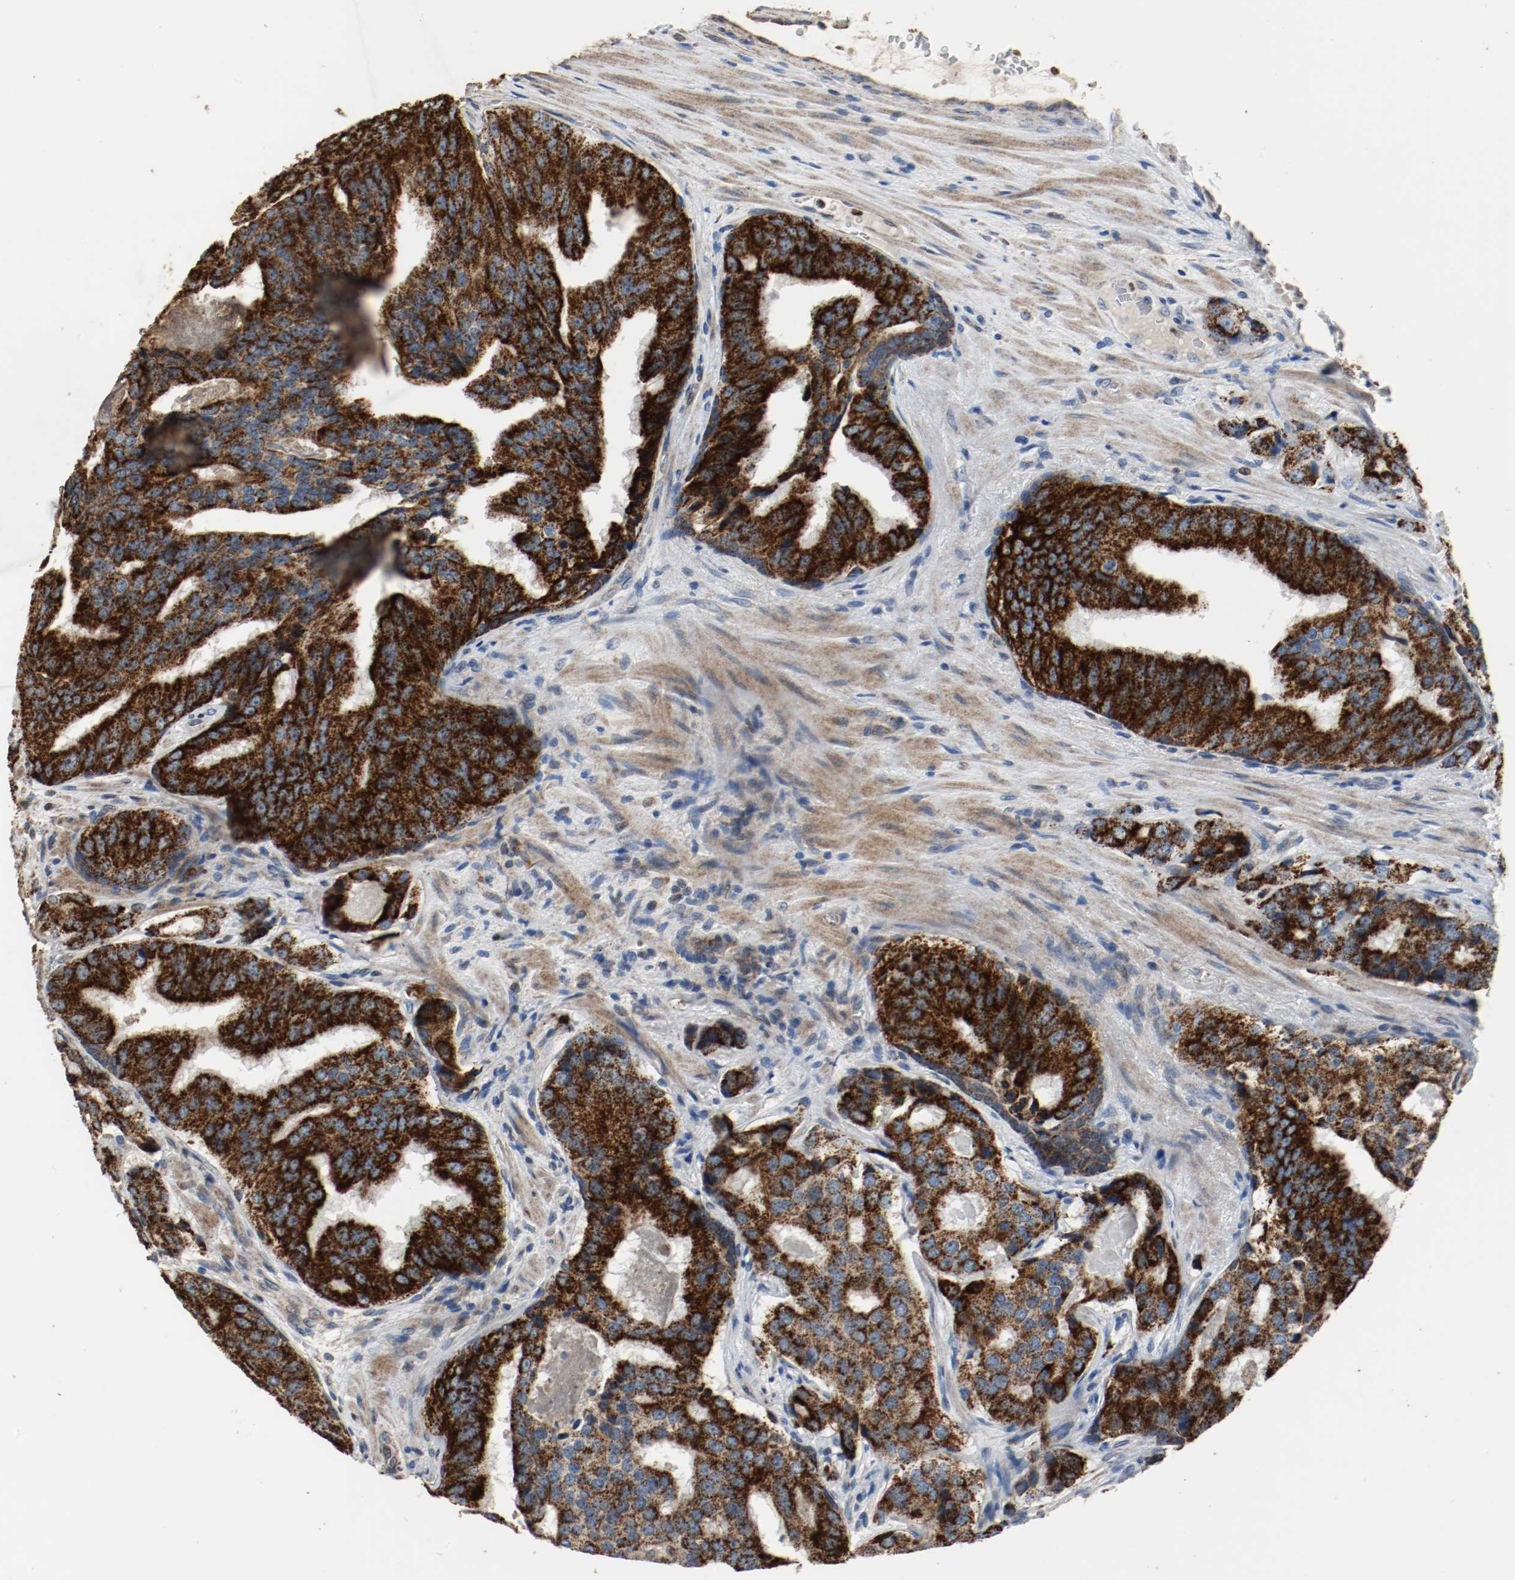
{"staining": {"intensity": "strong", "quantity": ">75%", "location": "cytoplasmic/membranous"}, "tissue": "prostate cancer", "cell_type": "Tumor cells", "image_type": "cancer", "snomed": [{"axis": "morphology", "description": "Adenocarcinoma, High grade"}, {"axis": "topography", "description": "Prostate"}], "caption": "Tumor cells demonstrate high levels of strong cytoplasmic/membranous staining in about >75% of cells in human high-grade adenocarcinoma (prostate). (IHC, brightfield microscopy, high magnification).", "gene": "ALDH4A1", "patient": {"sex": "male", "age": 58}}